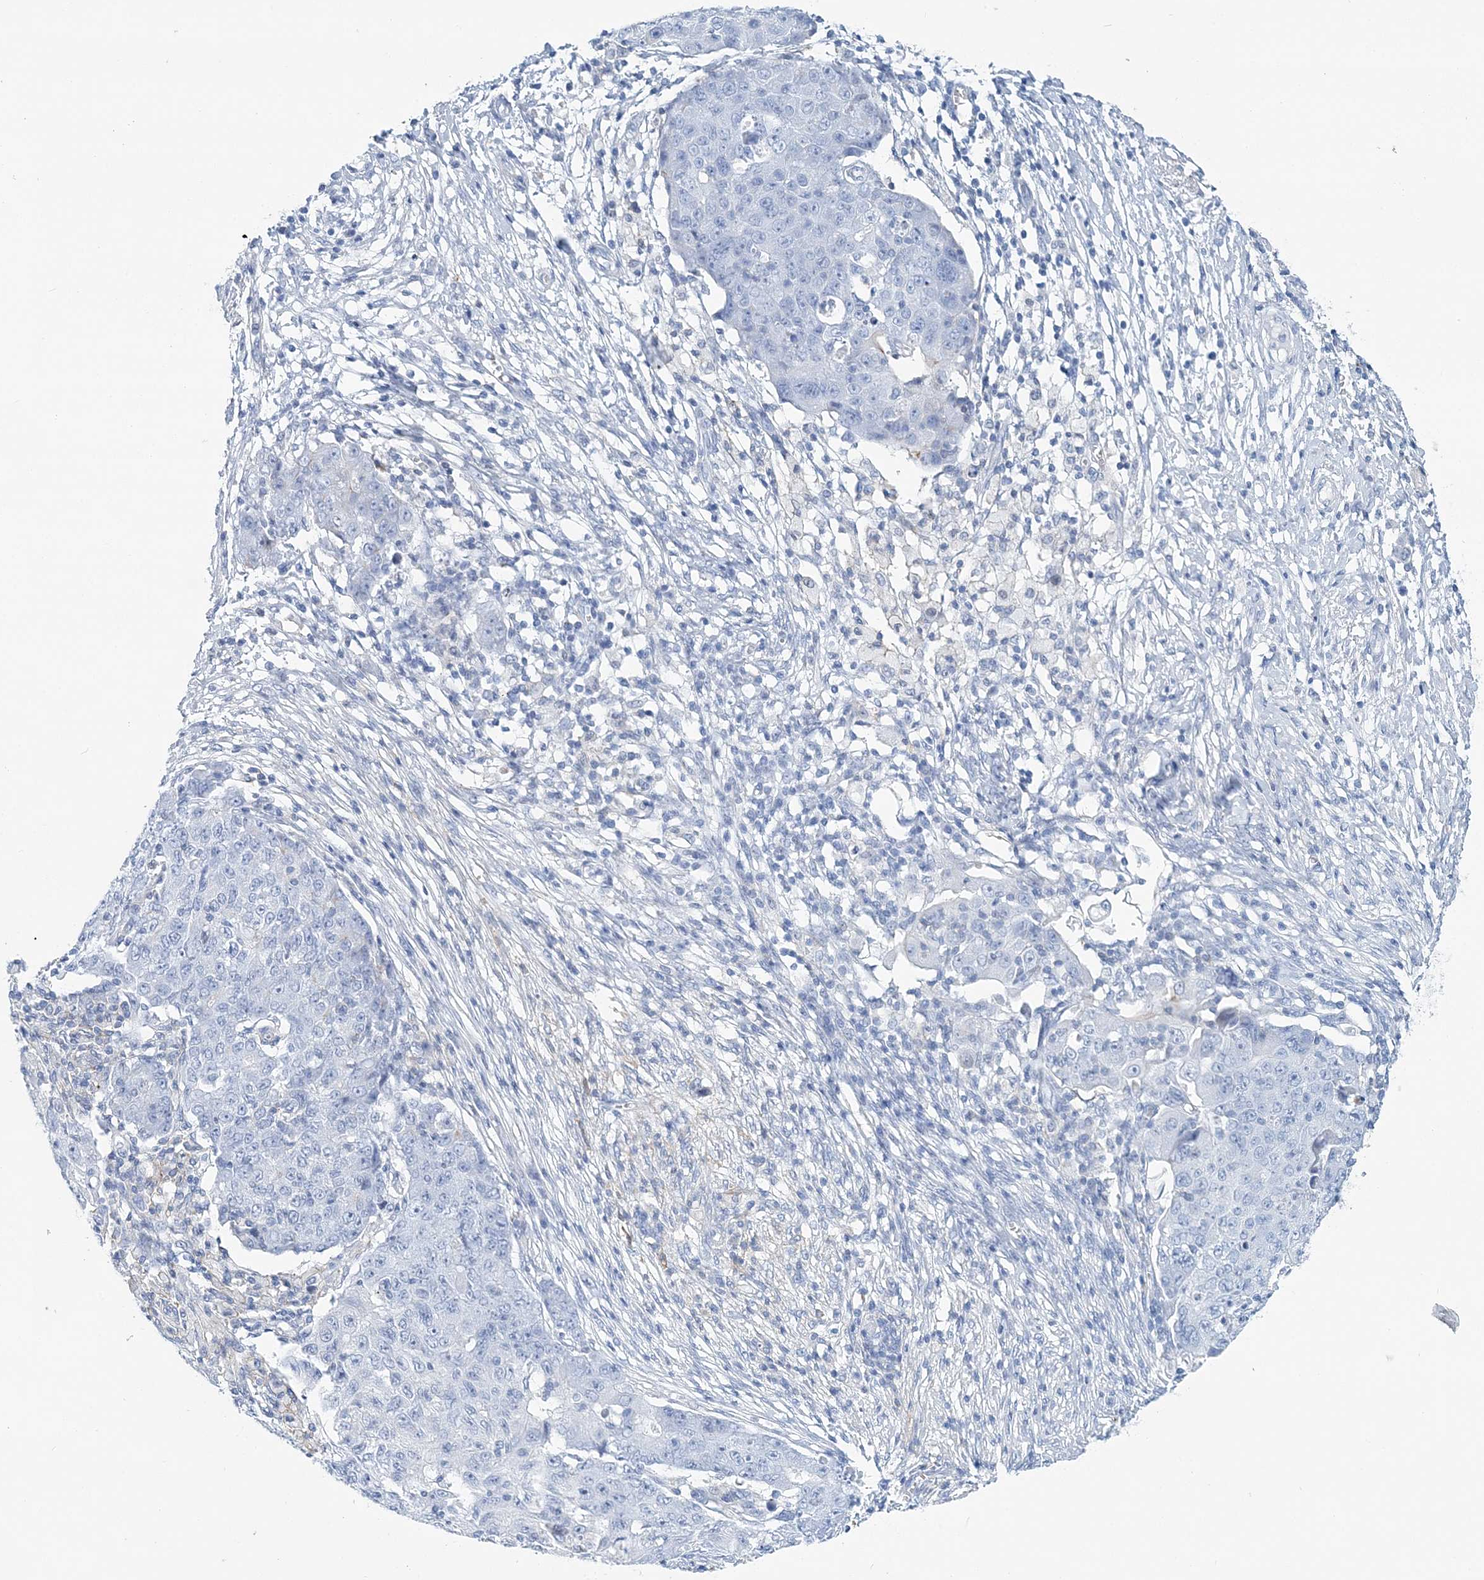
{"staining": {"intensity": "negative", "quantity": "none", "location": "none"}, "tissue": "ovarian cancer", "cell_type": "Tumor cells", "image_type": "cancer", "snomed": [{"axis": "morphology", "description": "Carcinoma, endometroid"}, {"axis": "topography", "description": "Ovary"}], "caption": "High power microscopy image of an immunohistochemistry histopathology image of ovarian cancer (endometroid carcinoma), revealing no significant staining in tumor cells.", "gene": "NKX6-1", "patient": {"sex": "female", "age": 42}}